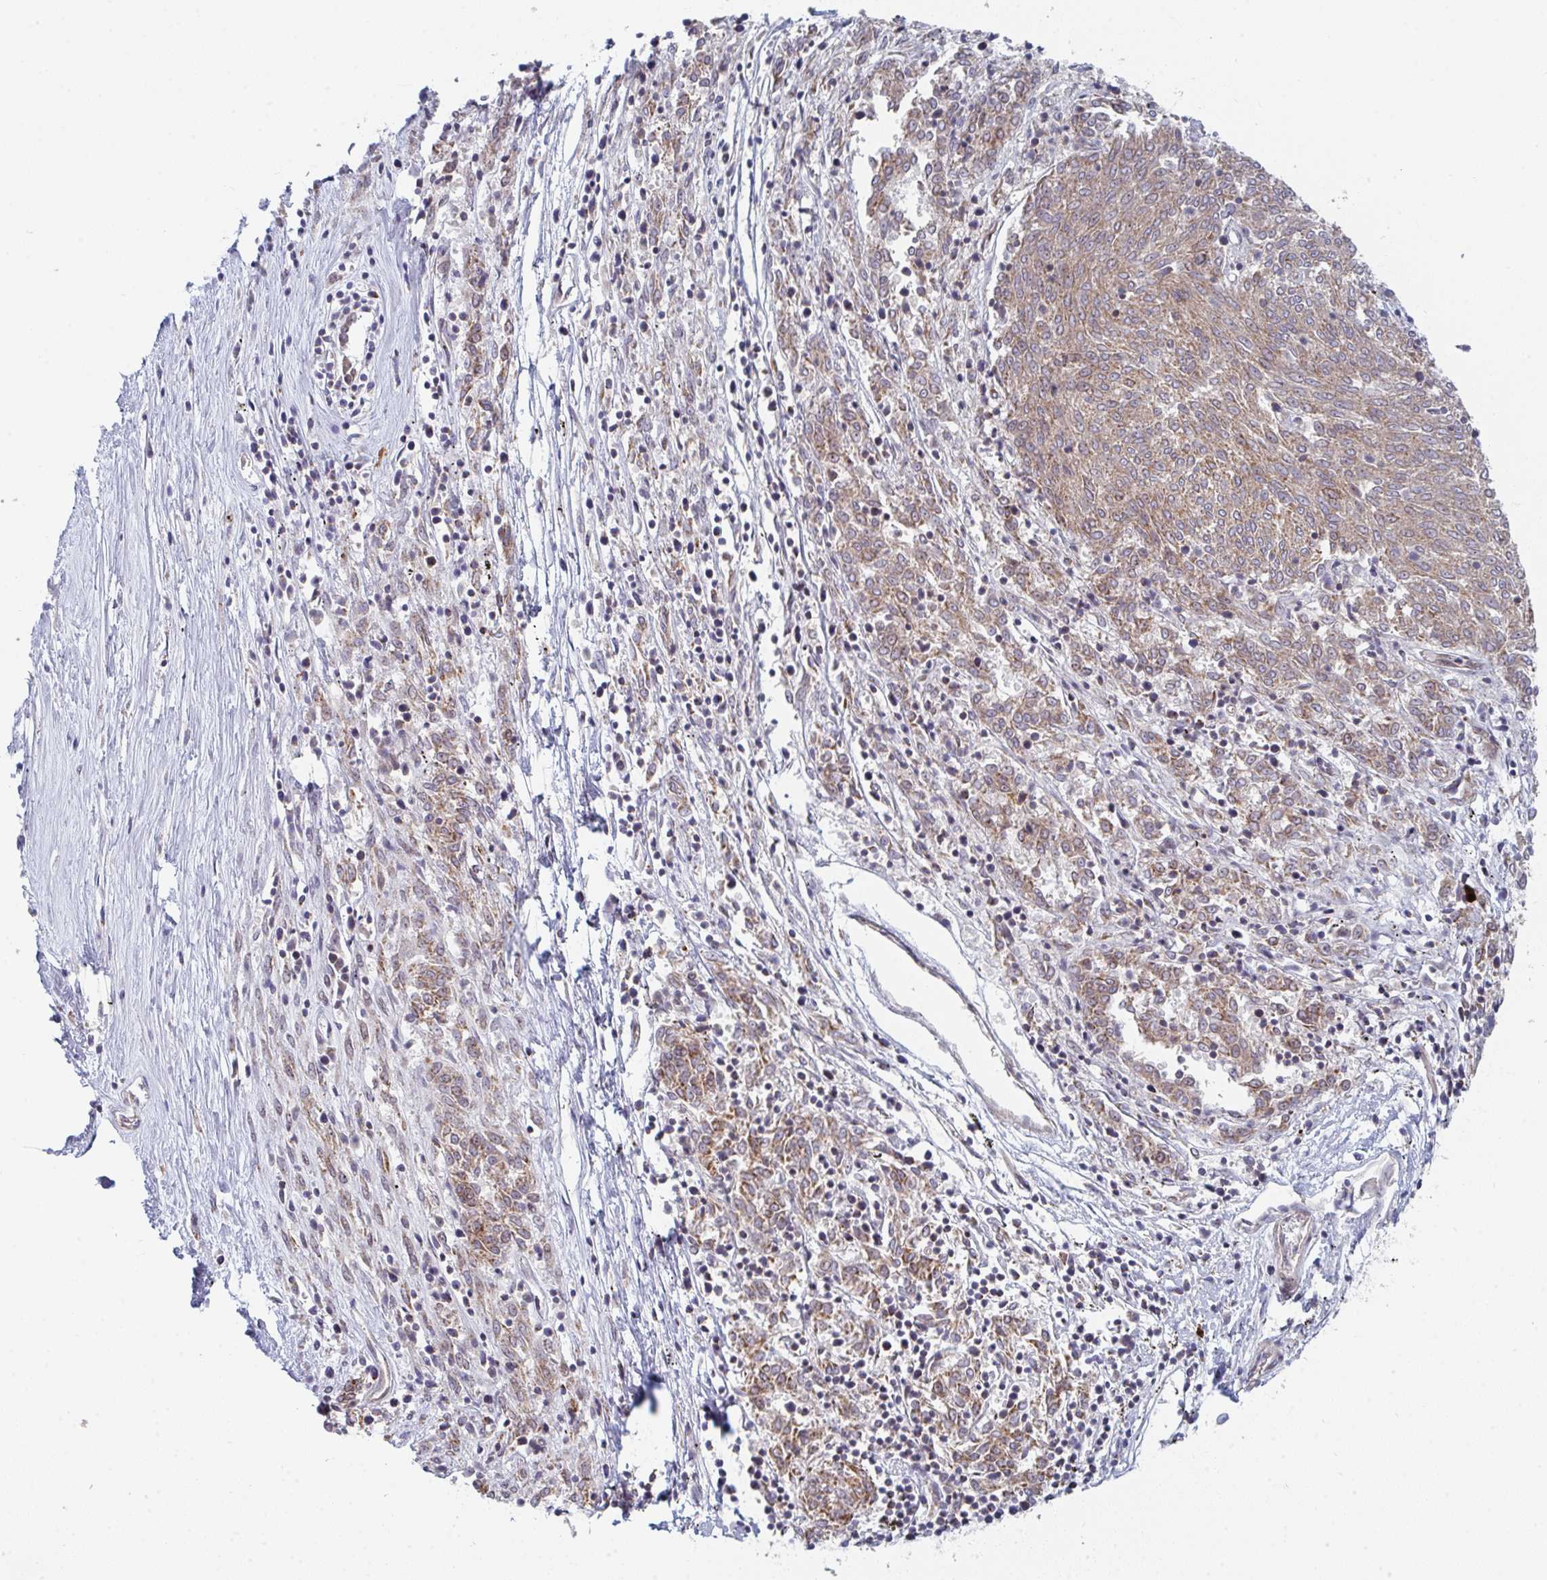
{"staining": {"intensity": "moderate", "quantity": ">75%", "location": "cytoplasmic/membranous"}, "tissue": "melanoma", "cell_type": "Tumor cells", "image_type": "cancer", "snomed": [{"axis": "morphology", "description": "Malignant melanoma, NOS"}, {"axis": "topography", "description": "Skin"}], "caption": "A high-resolution photomicrograph shows IHC staining of malignant melanoma, which reveals moderate cytoplasmic/membranous expression in approximately >75% of tumor cells.", "gene": "PRKCH", "patient": {"sex": "female", "age": 72}}